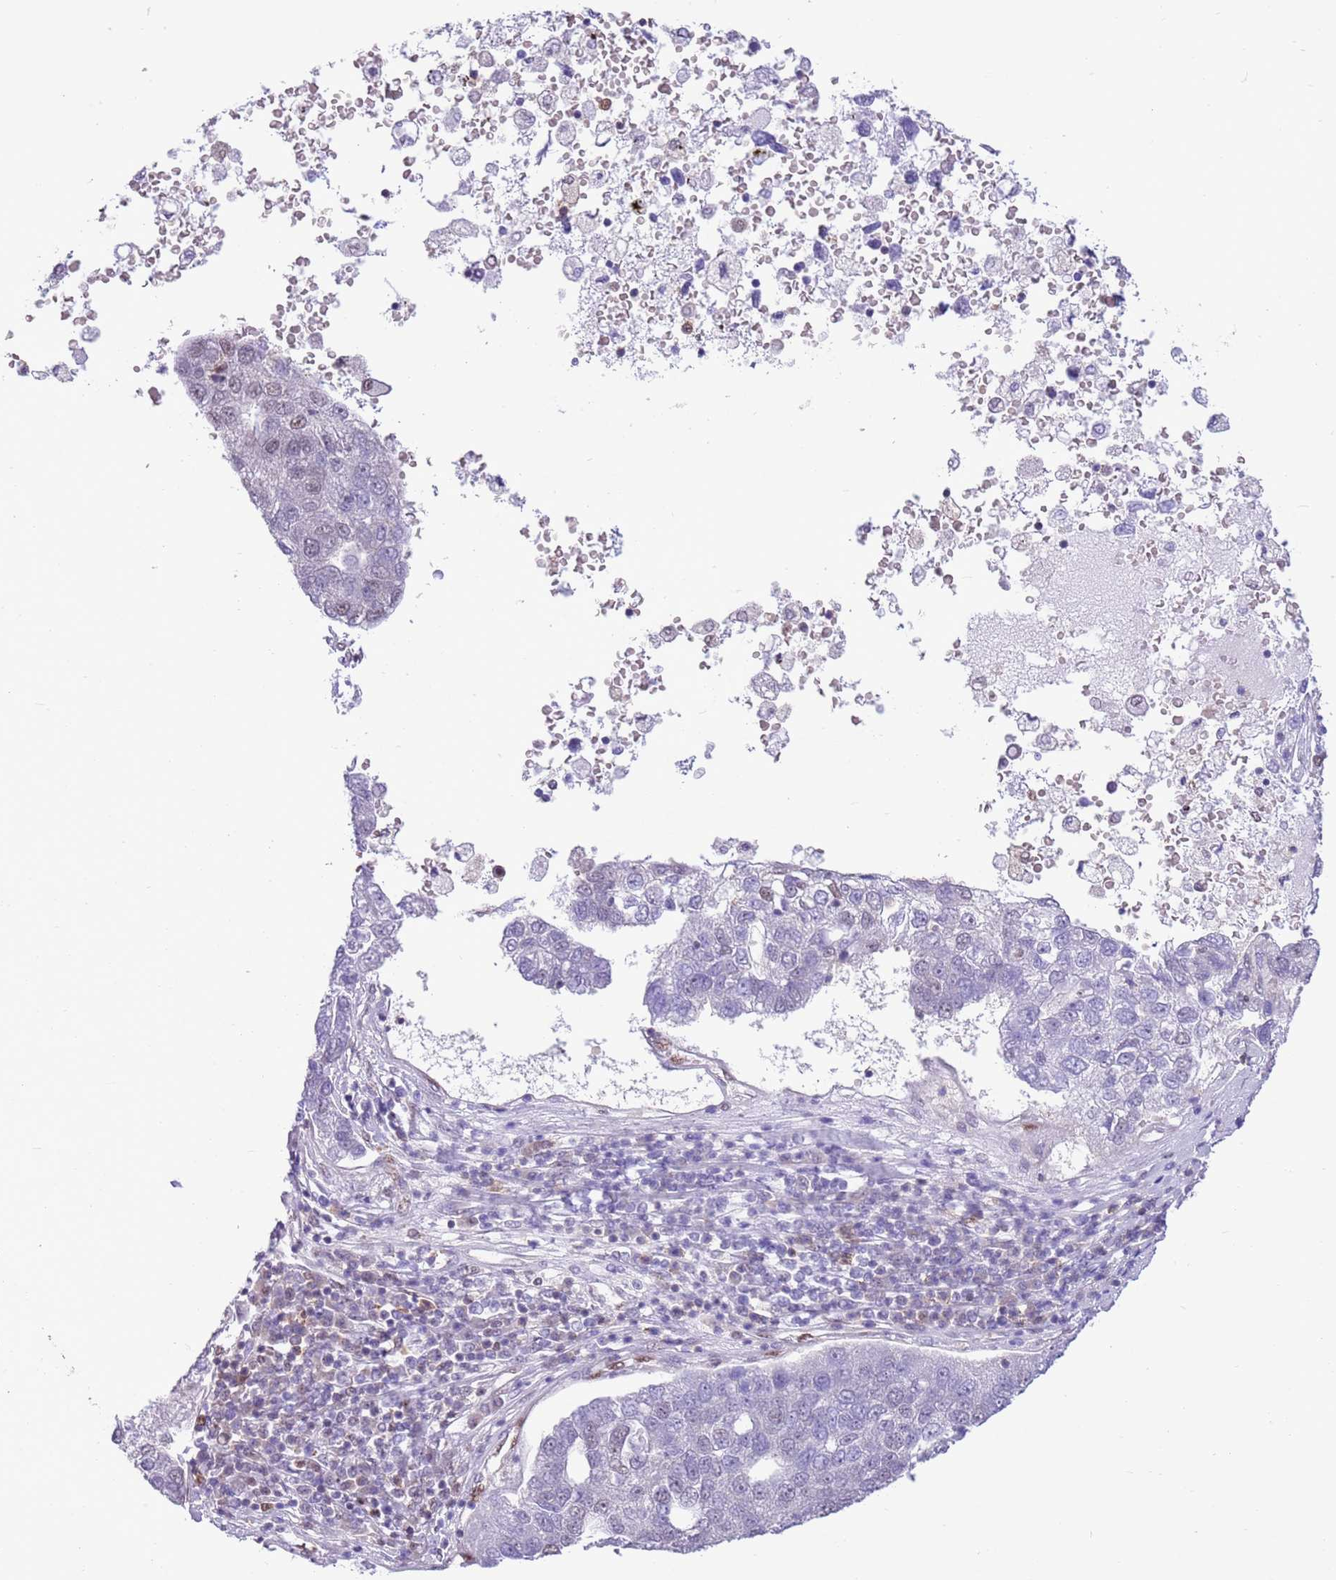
{"staining": {"intensity": "negative", "quantity": "none", "location": "none"}, "tissue": "pancreatic cancer", "cell_type": "Tumor cells", "image_type": "cancer", "snomed": [{"axis": "morphology", "description": "Adenocarcinoma, NOS"}, {"axis": "topography", "description": "Pancreas"}], "caption": "Pancreatic cancer (adenocarcinoma) stained for a protein using IHC demonstrates no positivity tumor cells.", "gene": "DDI2", "patient": {"sex": "female", "age": 61}}